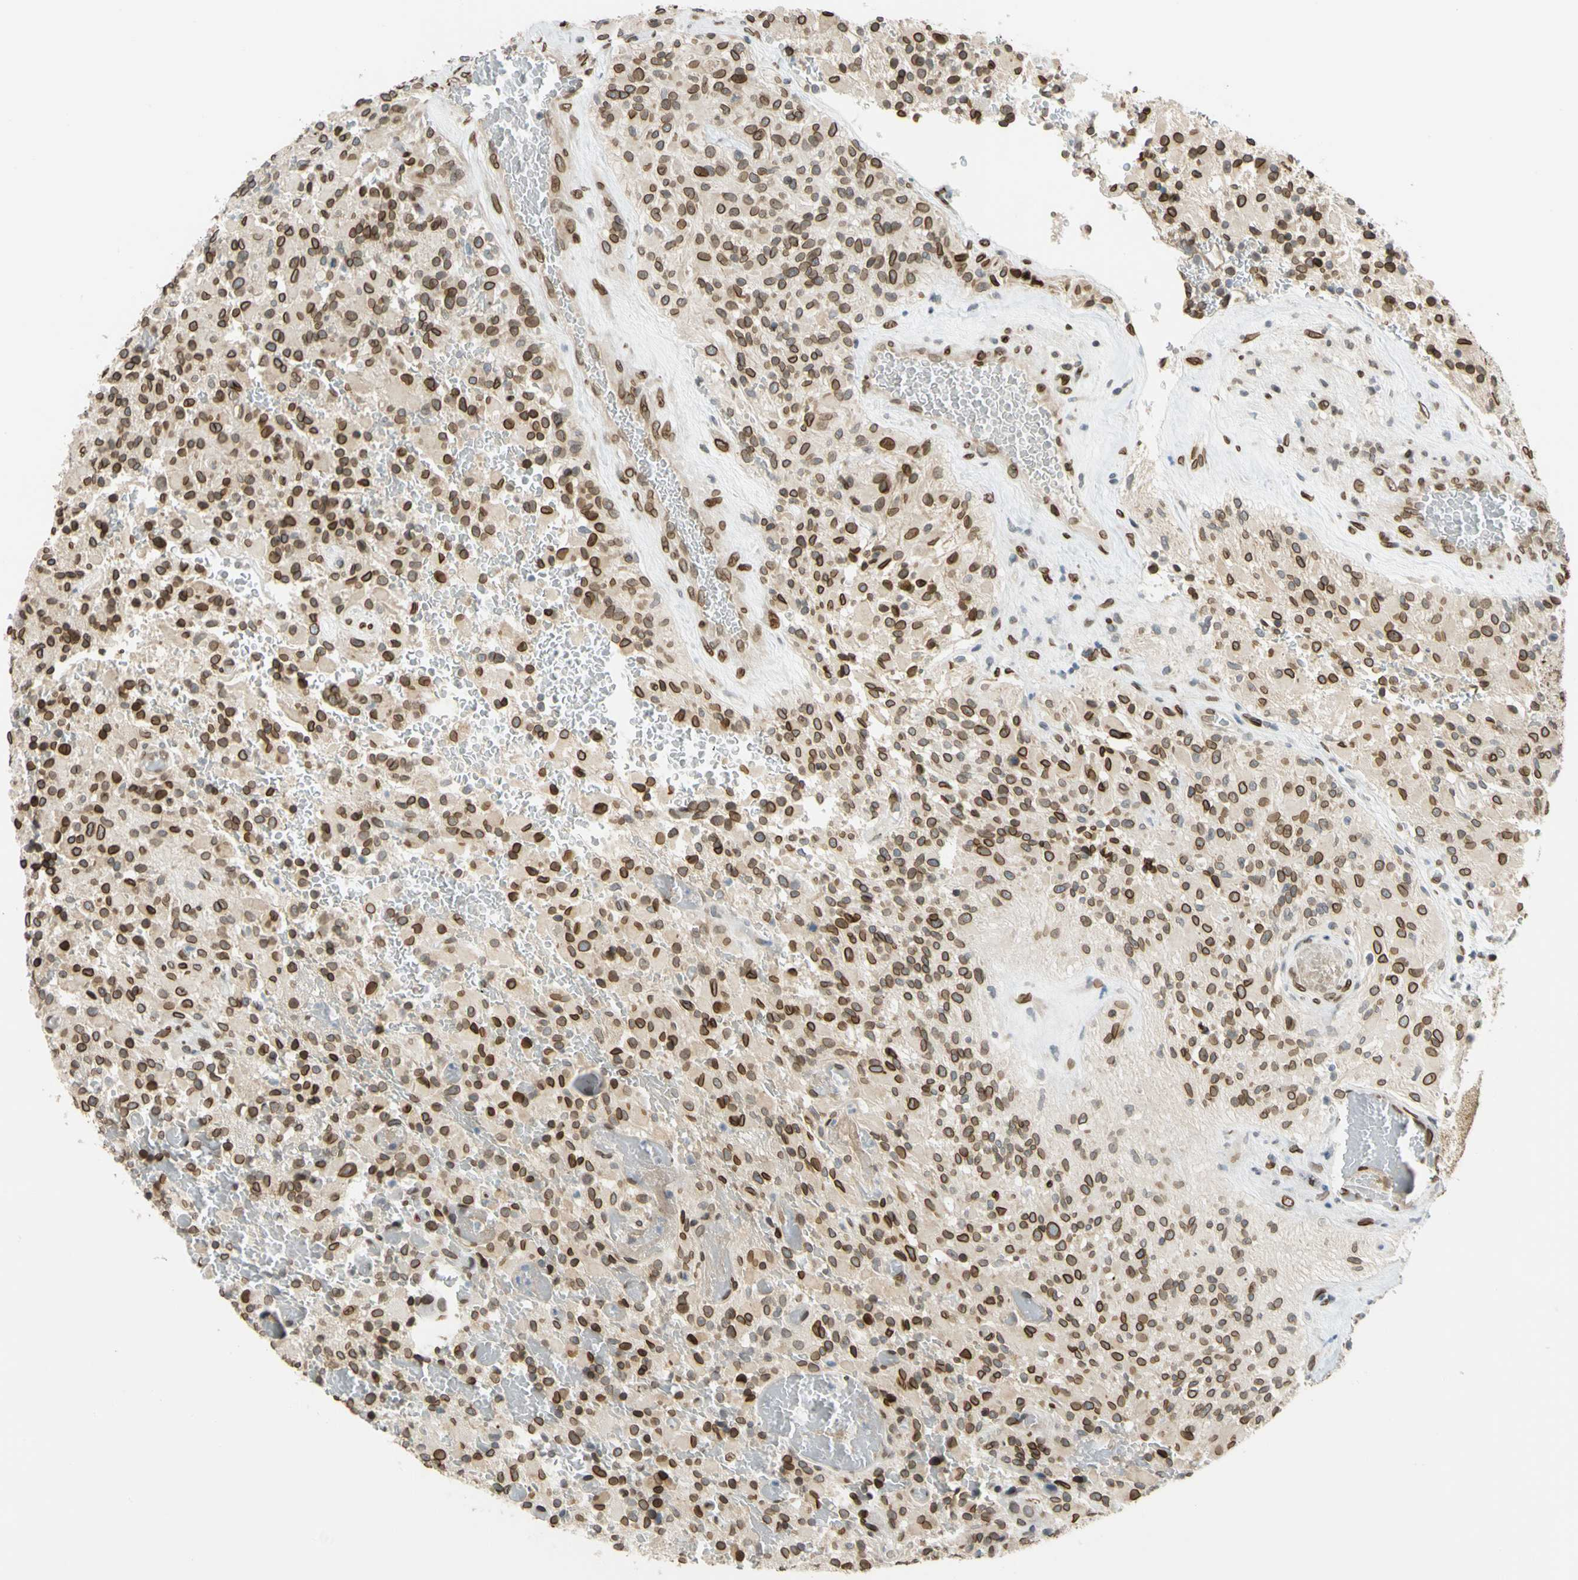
{"staining": {"intensity": "strong", "quantity": ">75%", "location": "cytoplasmic/membranous,nuclear"}, "tissue": "glioma", "cell_type": "Tumor cells", "image_type": "cancer", "snomed": [{"axis": "morphology", "description": "Glioma, malignant, High grade"}, {"axis": "topography", "description": "Brain"}], "caption": "A micrograph showing strong cytoplasmic/membranous and nuclear staining in approximately >75% of tumor cells in malignant glioma (high-grade), as visualized by brown immunohistochemical staining.", "gene": "SUN1", "patient": {"sex": "male", "age": 71}}